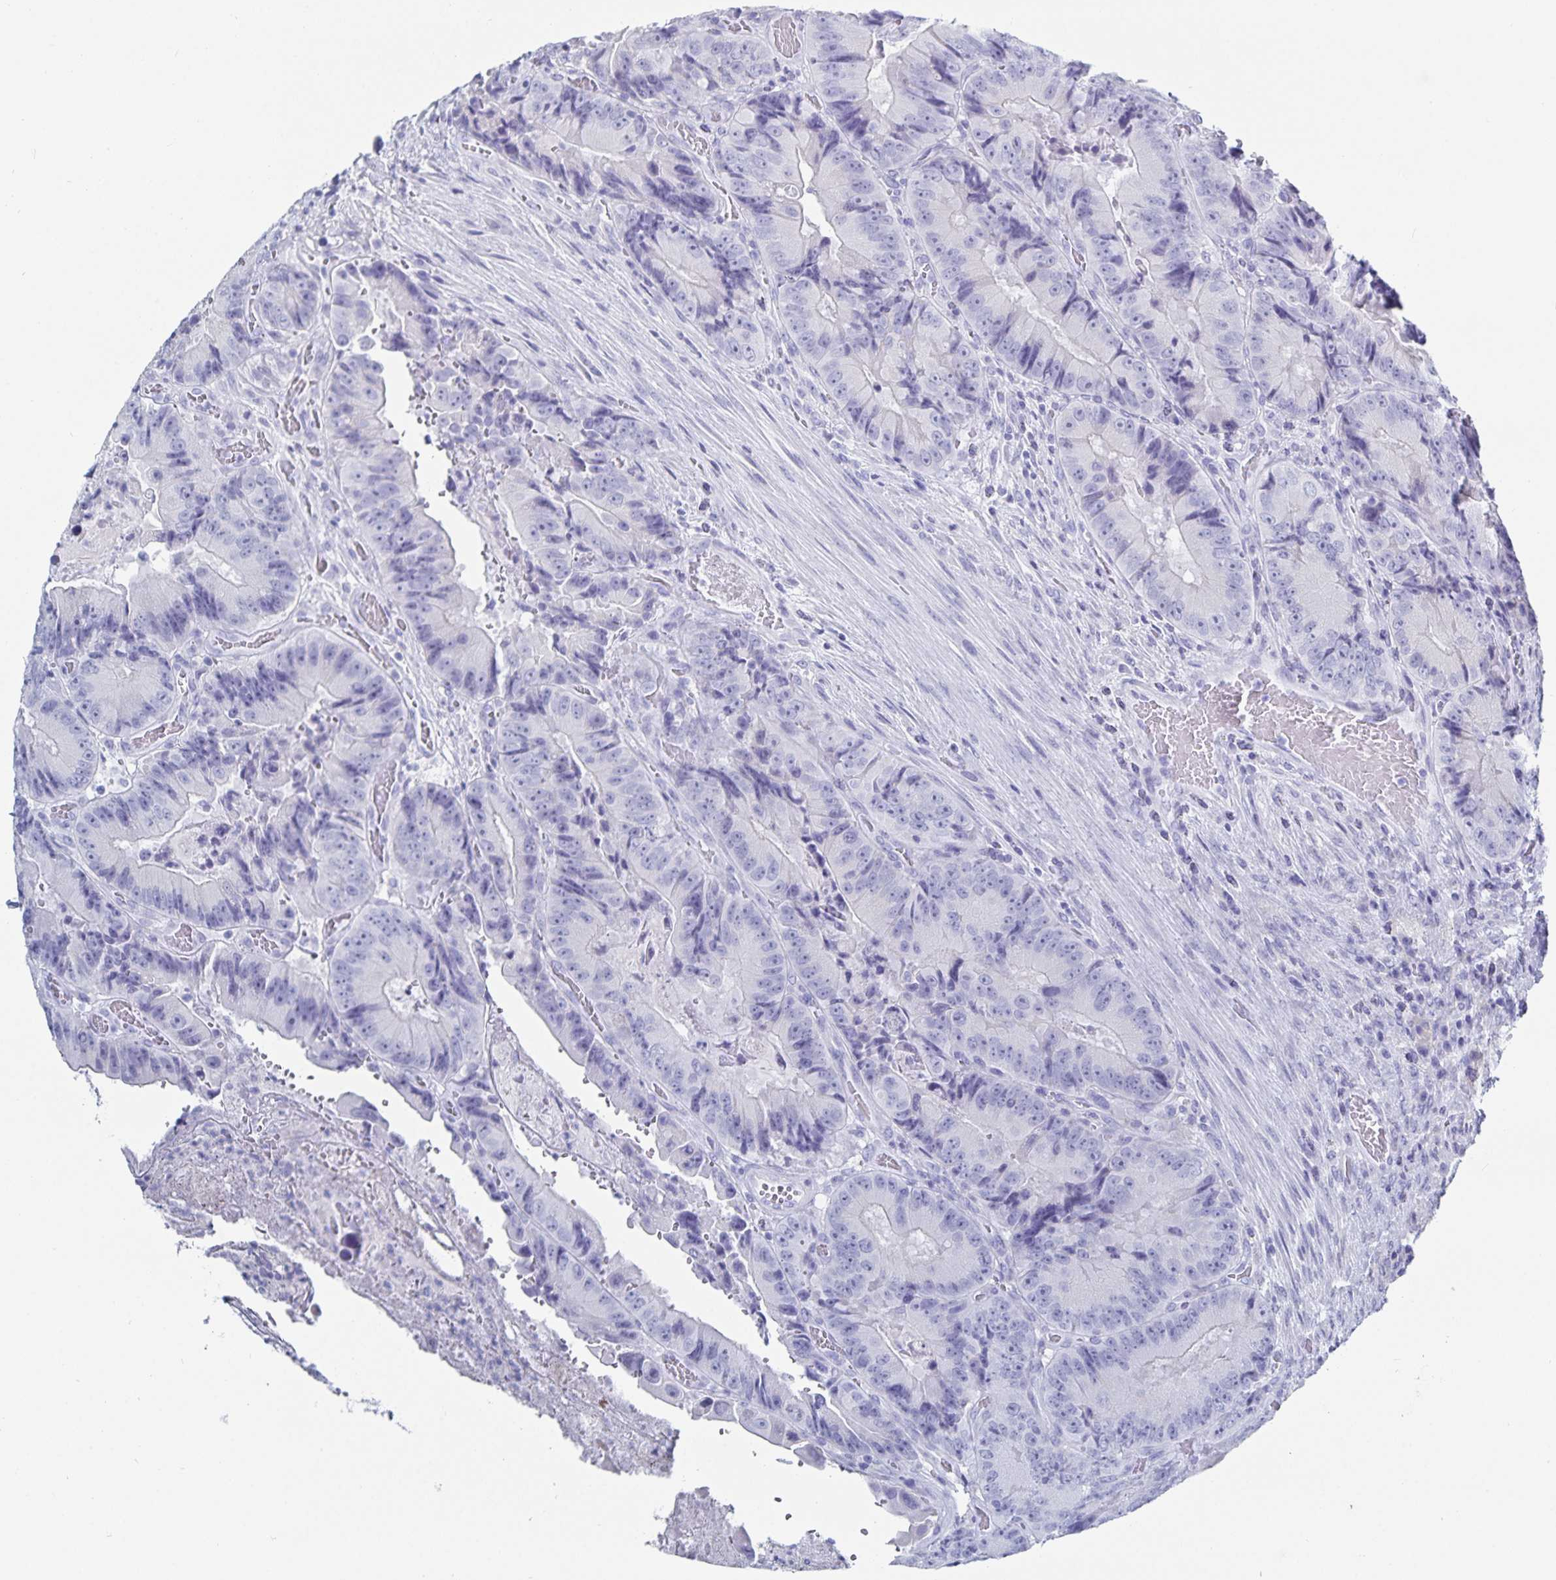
{"staining": {"intensity": "negative", "quantity": "none", "location": "none"}, "tissue": "colorectal cancer", "cell_type": "Tumor cells", "image_type": "cancer", "snomed": [{"axis": "morphology", "description": "Adenocarcinoma, NOS"}, {"axis": "topography", "description": "Colon"}], "caption": "Image shows no protein staining in tumor cells of colorectal adenocarcinoma tissue. (DAB (3,3'-diaminobenzidine) immunohistochemistry (IHC) with hematoxylin counter stain).", "gene": "C19orf73", "patient": {"sex": "female", "age": 86}}